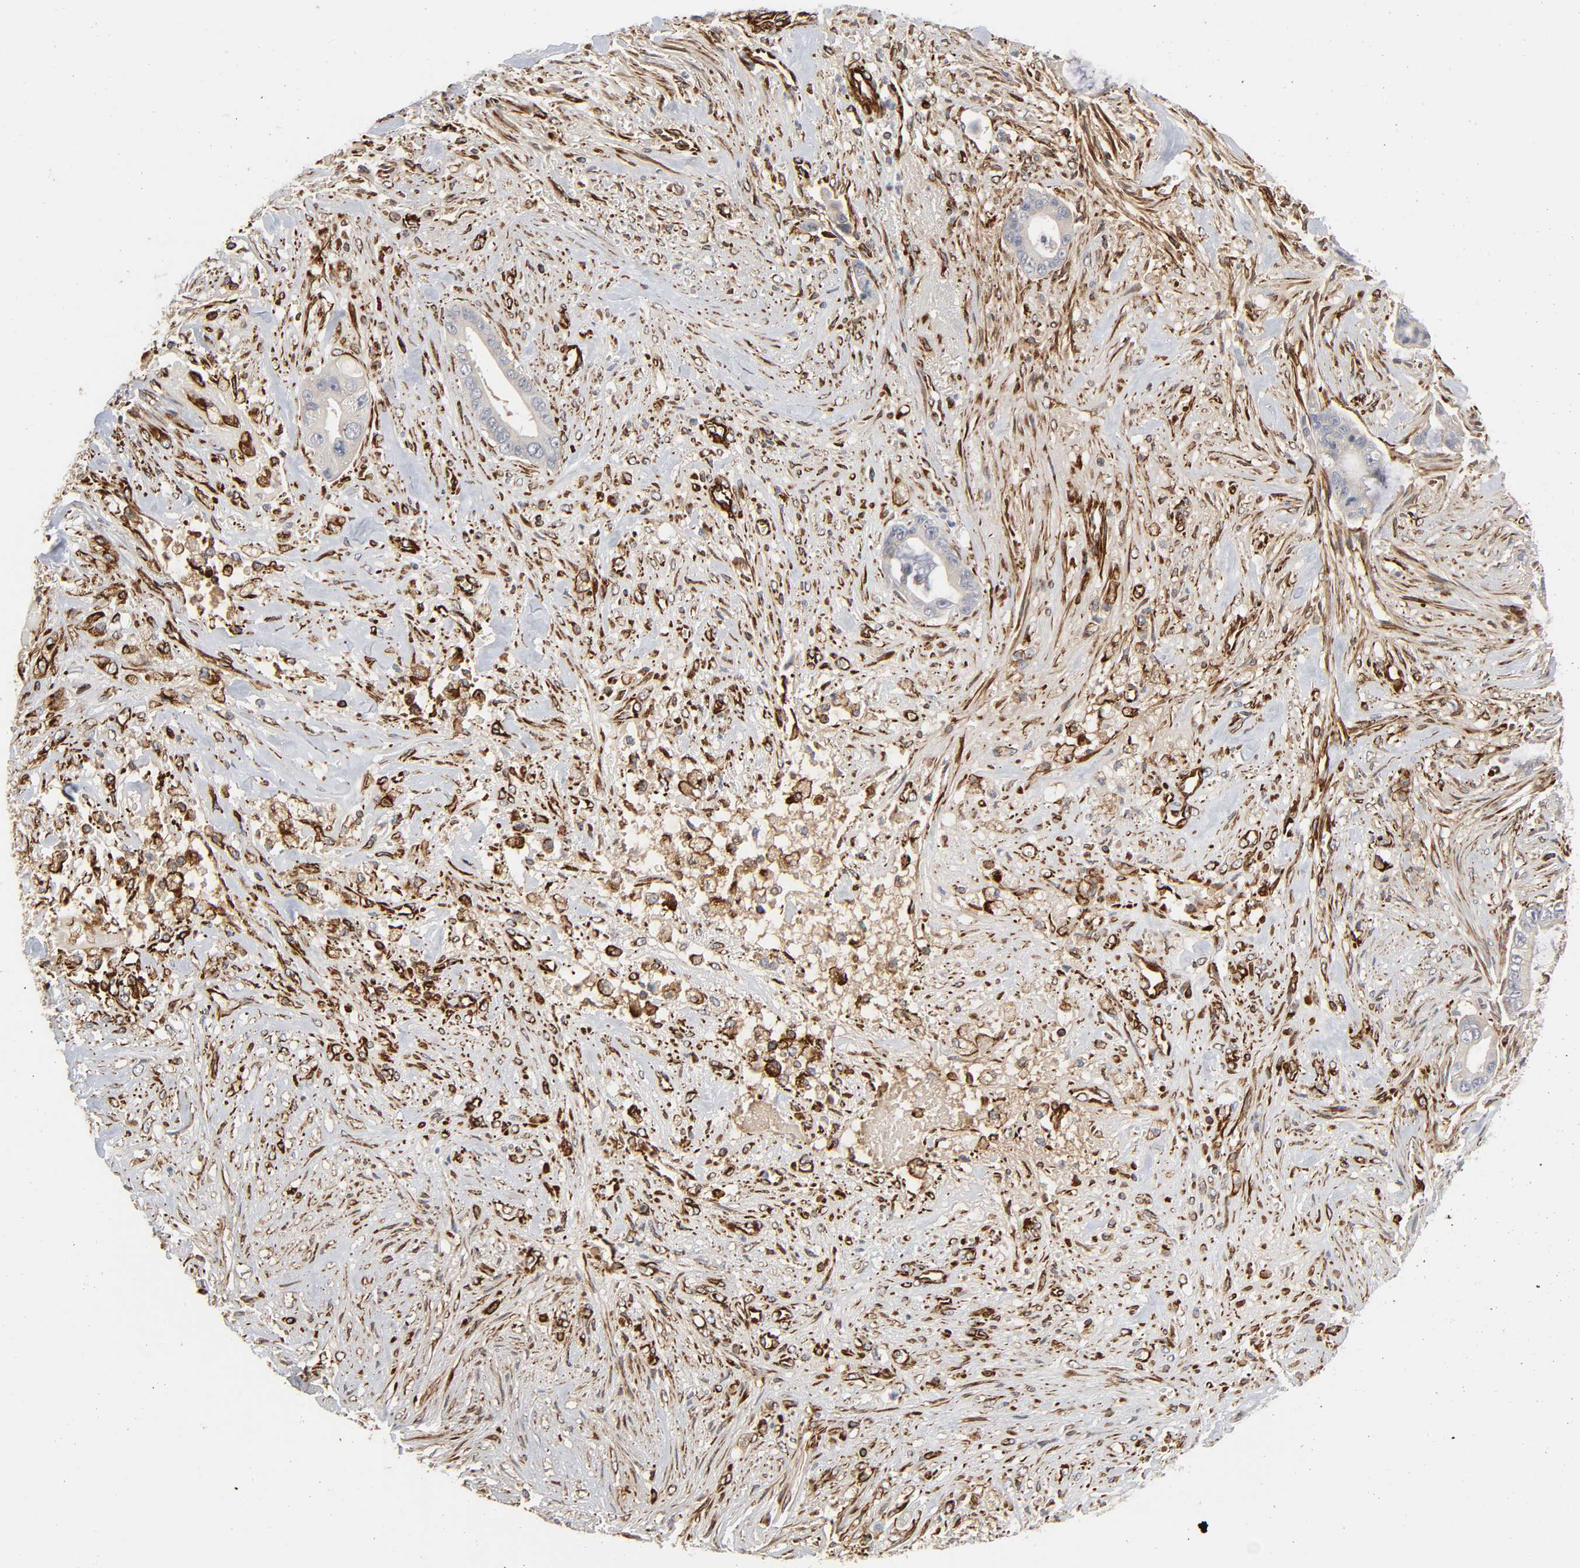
{"staining": {"intensity": "weak", "quantity": ">75%", "location": "cytoplasmic/membranous"}, "tissue": "liver cancer", "cell_type": "Tumor cells", "image_type": "cancer", "snomed": [{"axis": "morphology", "description": "Cholangiocarcinoma"}, {"axis": "topography", "description": "Liver"}], "caption": "Protein expression analysis of liver cholangiocarcinoma demonstrates weak cytoplasmic/membranous staining in approximately >75% of tumor cells. The protein is stained brown, and the nuclei are stained in blue (DAB (3,3'-diaminobenzidine) IHC with brightfield microscopy, high magnification).", "gene": "FAM118A", "patient": {"sex": "female", "age": 55}}